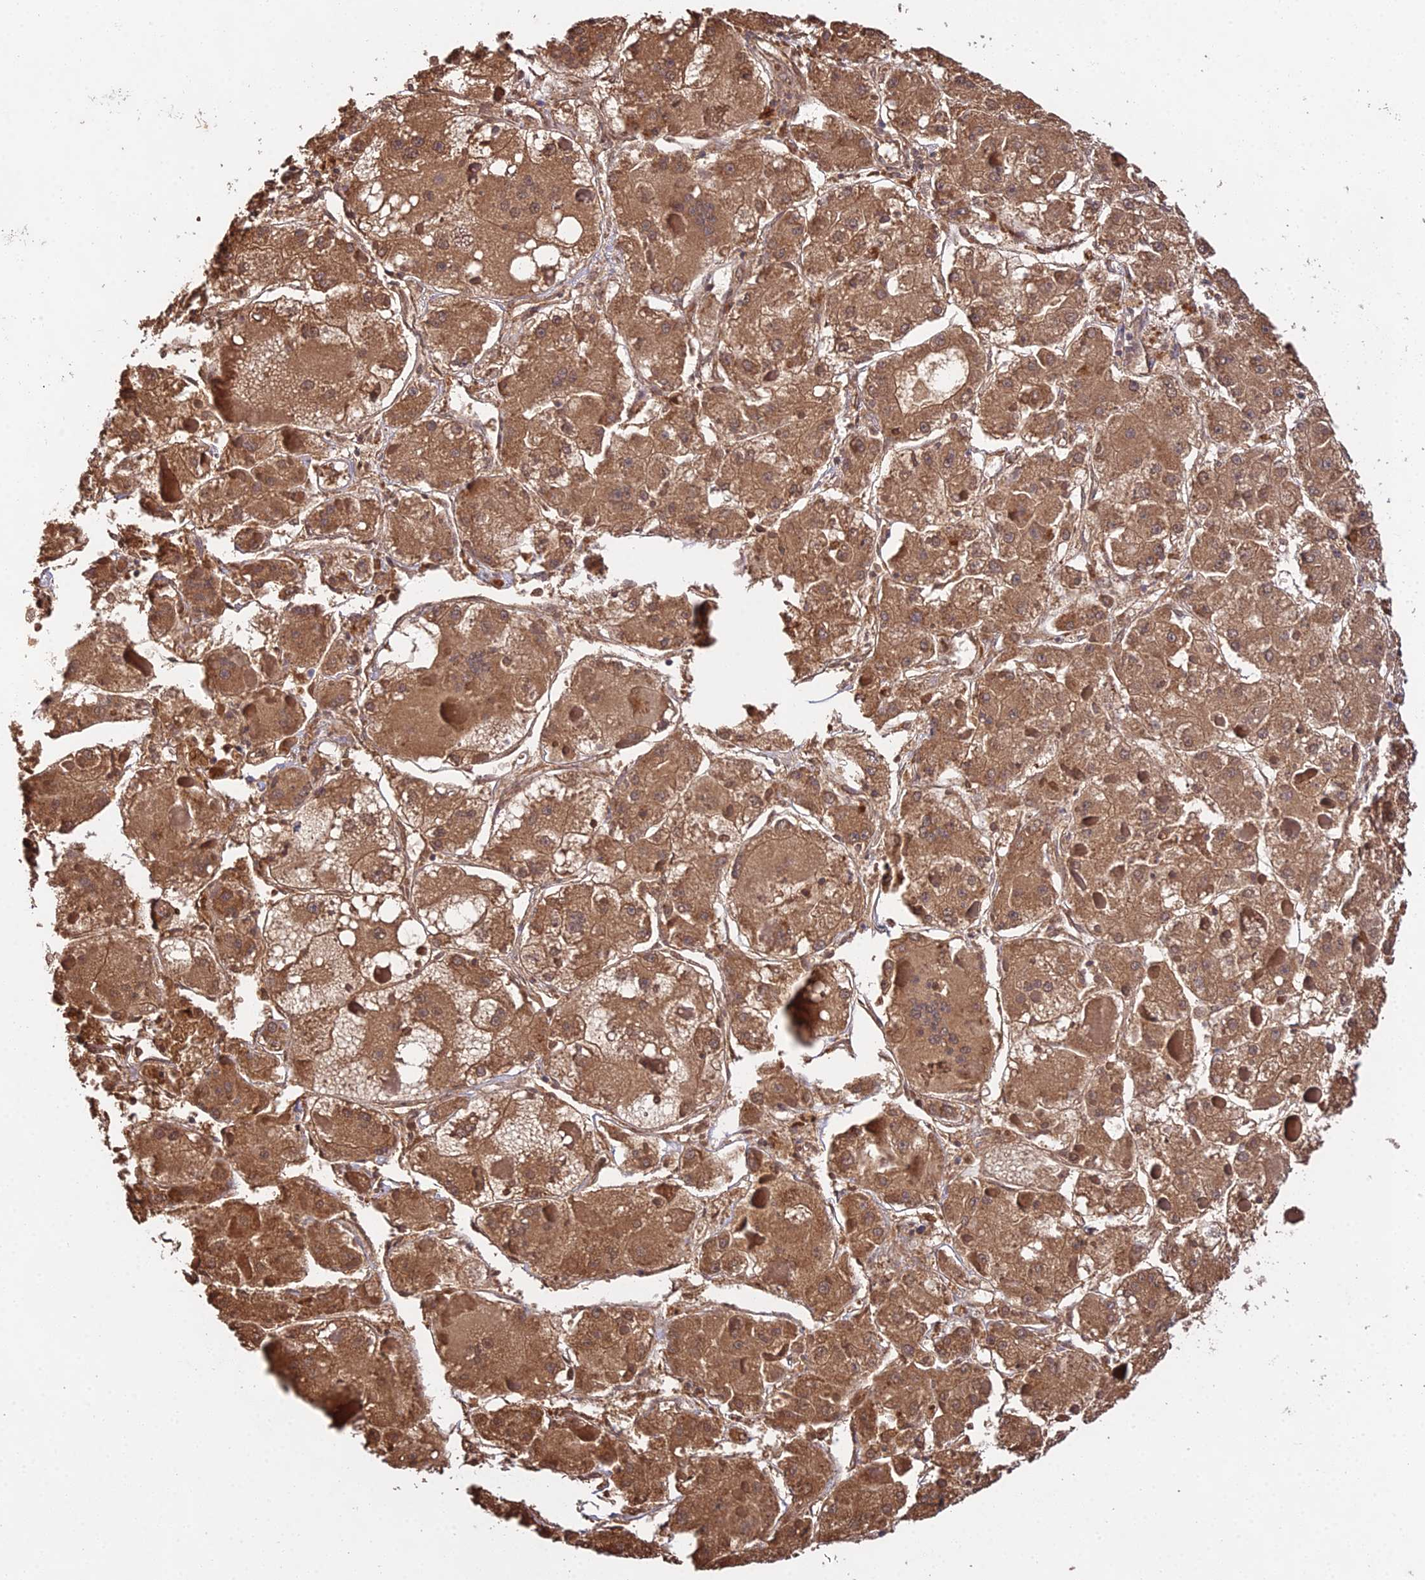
{"staining": {"intensity": "moderate", "quantity": ">75%", "location": "cytoplasmic/membranous"}, "tissue": "liver cancer", "cell_type": "Tumor cells", "image_type": "cancer", "snomed": [{"axis": "morphology", "description": "Carcinoma, Hepatocellular, NOS"}, {"axis": "topography", "description": "Liver"}], "caption": "Immunohistochemistry of liver cancer exhibits medium levels of moderate cytoplasmic/membranous staining in about >75% of tumor cells.", "gene": "FBP1", "patient": {"sex": "female", "age": 73}}